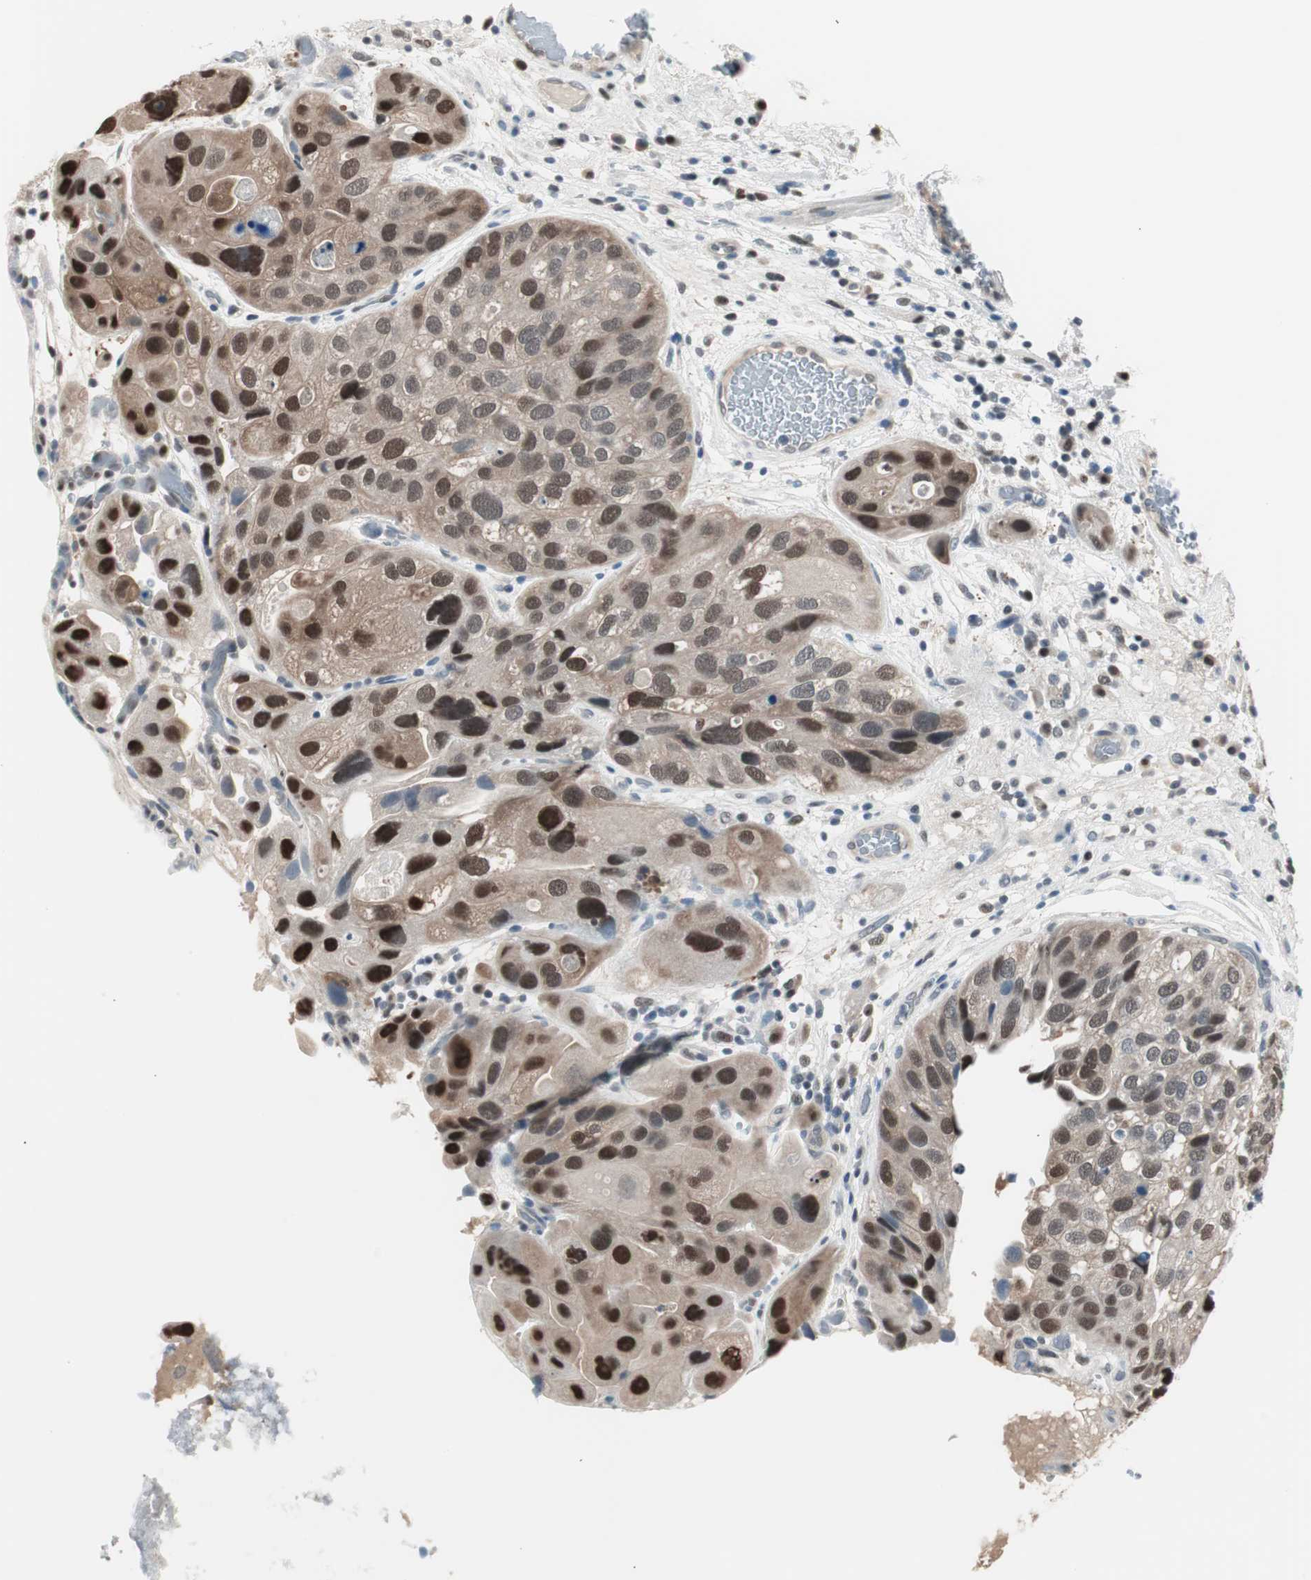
{"staining": {"intensity": "strong", "quantity": "25%-75%", "location": "nuclear"}, "tissue": "urothelial cancer", "cell_type": "Tumor cells", "image_type": "cancer", "snomed": [{"axis": "morphology", "description": "Urothelial carcinoma, High grade"}, {"axis": "topography", "description": "Urinary bladder"}], "caption": "Protein analysis of urothelial cancer tissue shows strong nuclear staining in about 25%-75% of tumor cells.", "gene": "LONP2", "patient": {"sex": "female", "age": 64}}